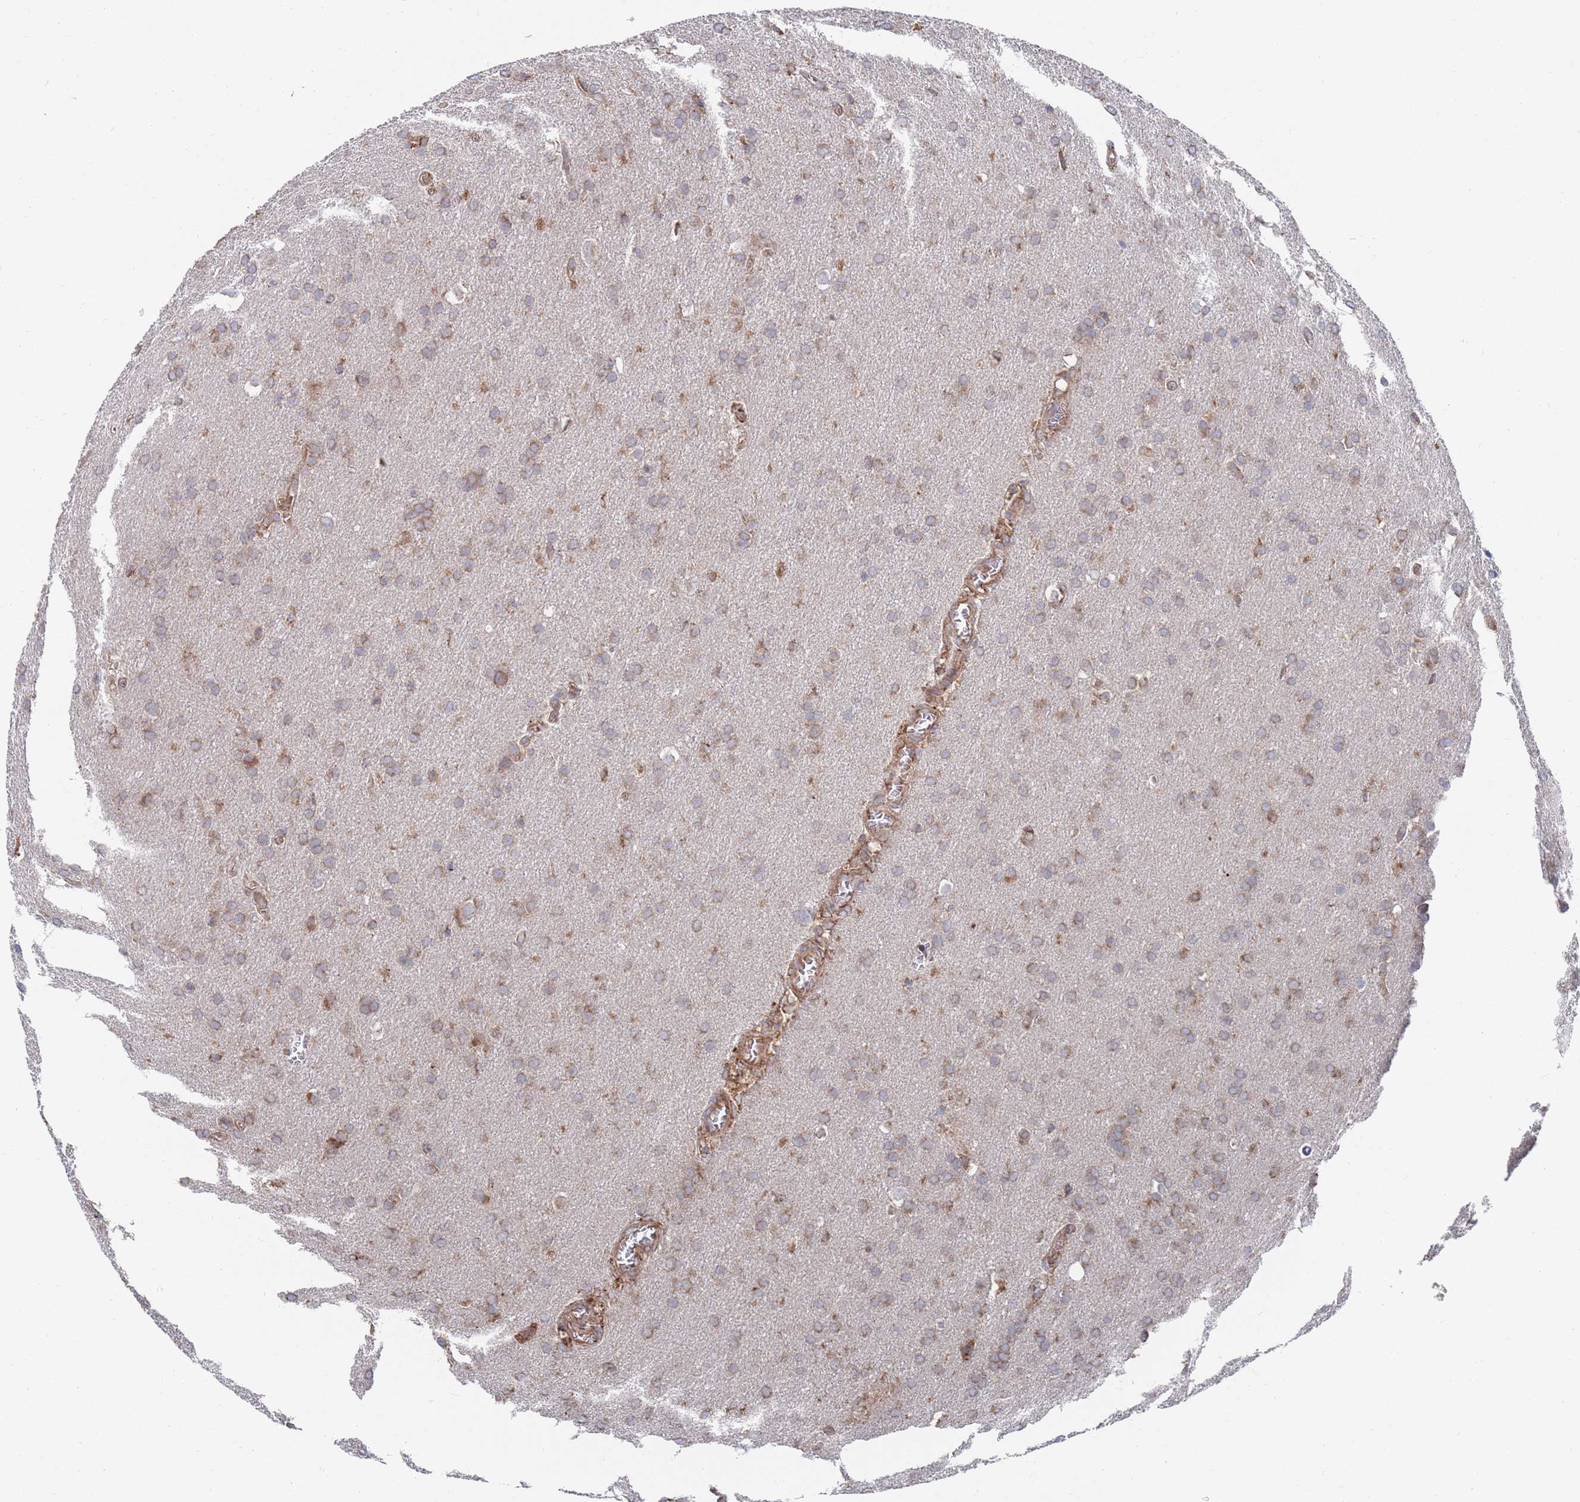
{"staining": {"intensity": "weak", "quantity": "25%-75%", "location": "cytoplasmic/membranous"}, "tissue": "glioma", "cell_type": "Tumor cells", "image_type": "cancer", "snomed": [{"axis": "morphology", "description": "Glioma, malignant, Low grade"}, {"axis": "topography", "description": "Brain"}], "caption": "IHC (DAB) staining of human malignant glioma (low-grade) demonstrates weak cytoplasmic/membranous protein staining in about 25%-75% of tumor cells. (DAB = brown stain, brightfield microscopy at high magnification).", "gene": "GID8", "patient": {"sex": "female", "age": 32}}